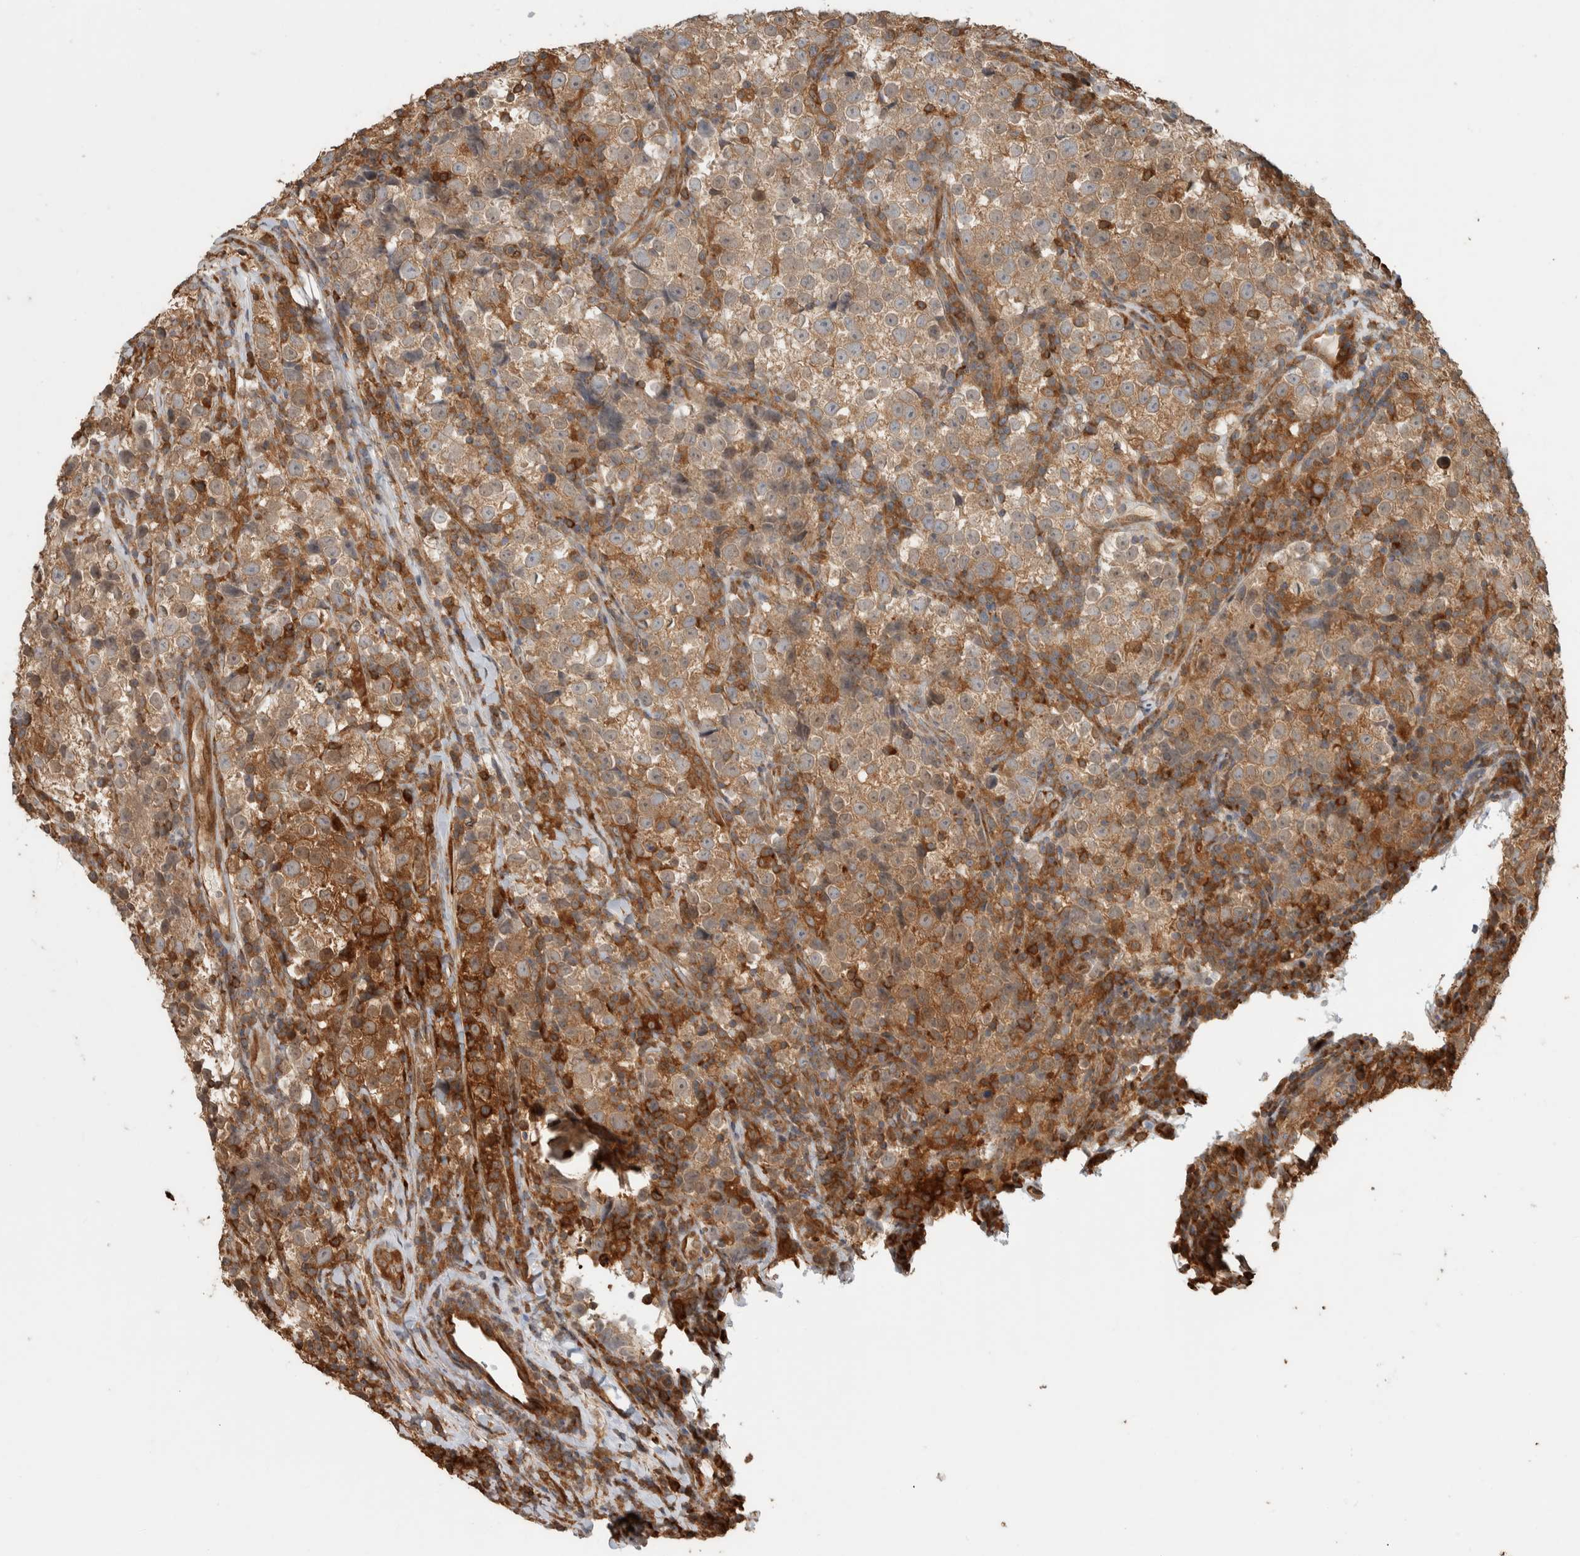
{"staining": {"intensity": "moderate", "quantity": ">75%", "location": "cytoplasmic/membranous"}, "tissue": "testis cancer", "cell_type": "Tumor cells", "image_type": "cancer", "snomed": [{"axis": "morphology", "description": "Normal tissue, NOS"}, {"axis": "morphology", "description": "Seminoma, NOS"}, {"axis": "topography", "description": "Testis"}], "caption": "Protein expression analysis of testis cancer (seminoma) displays moderate cytoplasmic/membranous expression in about >75% of tumor cells.", "gene": "CNTROB", "patient": {"sex": "male", "age": 43}}